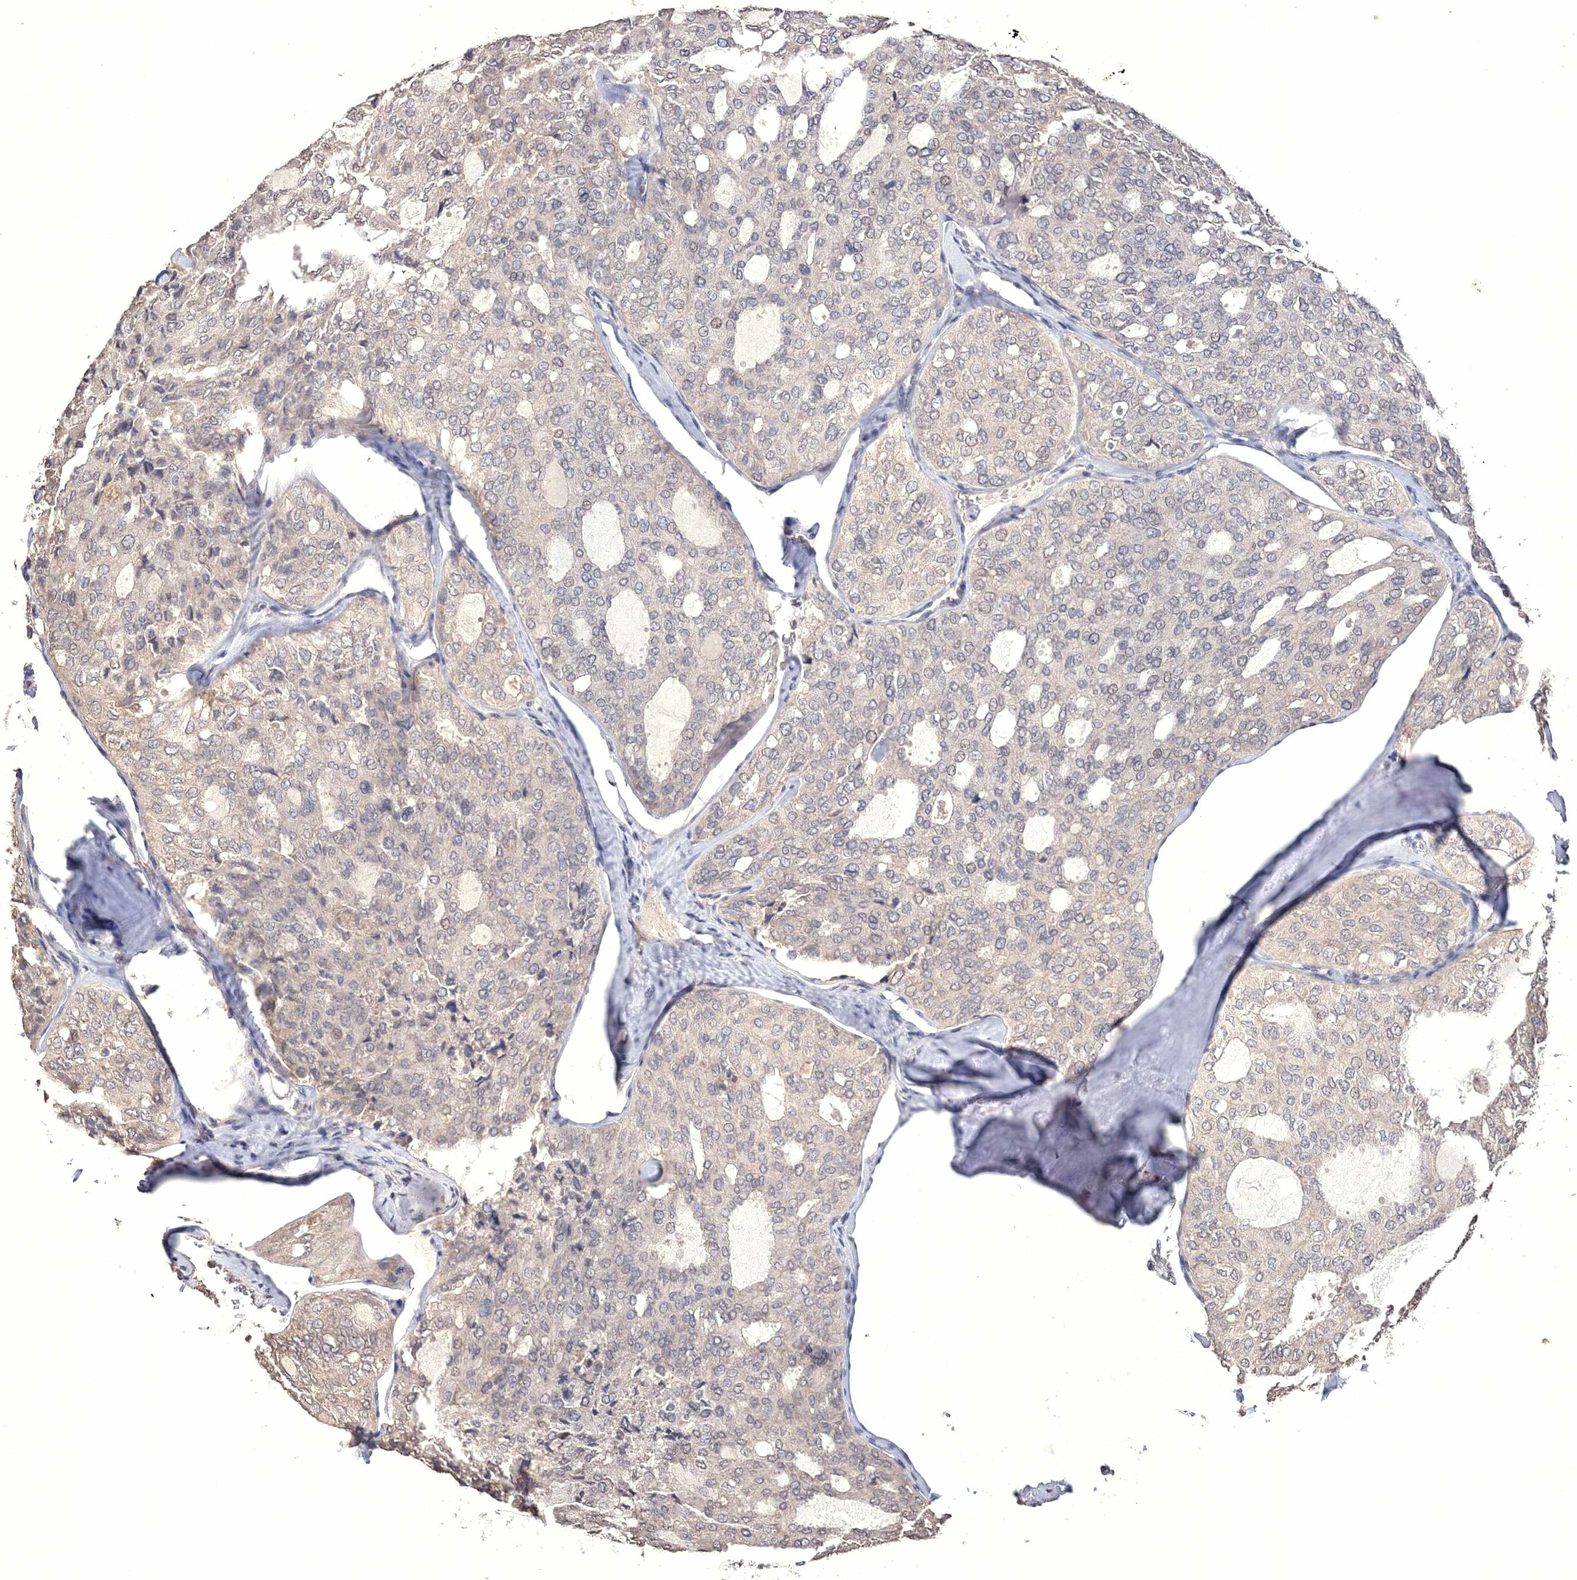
{"staining": {"intensity": "negative", "quantity": "none", "location": "none"}, "tissue": "thyroid cancer", "cell_type": "Tumor cells", "image_type": "cancer", "snomed": [{"axis": "morphology", "description": "Follicular adenoma carcinoma, NOS"}, {"axis": "topography", "description": "Thyroid gland"}], "caption": "DAB immunohistochemical staining of human thyroid cancer exhibits no significant positivity in tumor cells.", "gene": "GPN1", "patient": {"sex": "male", "age": 75}}